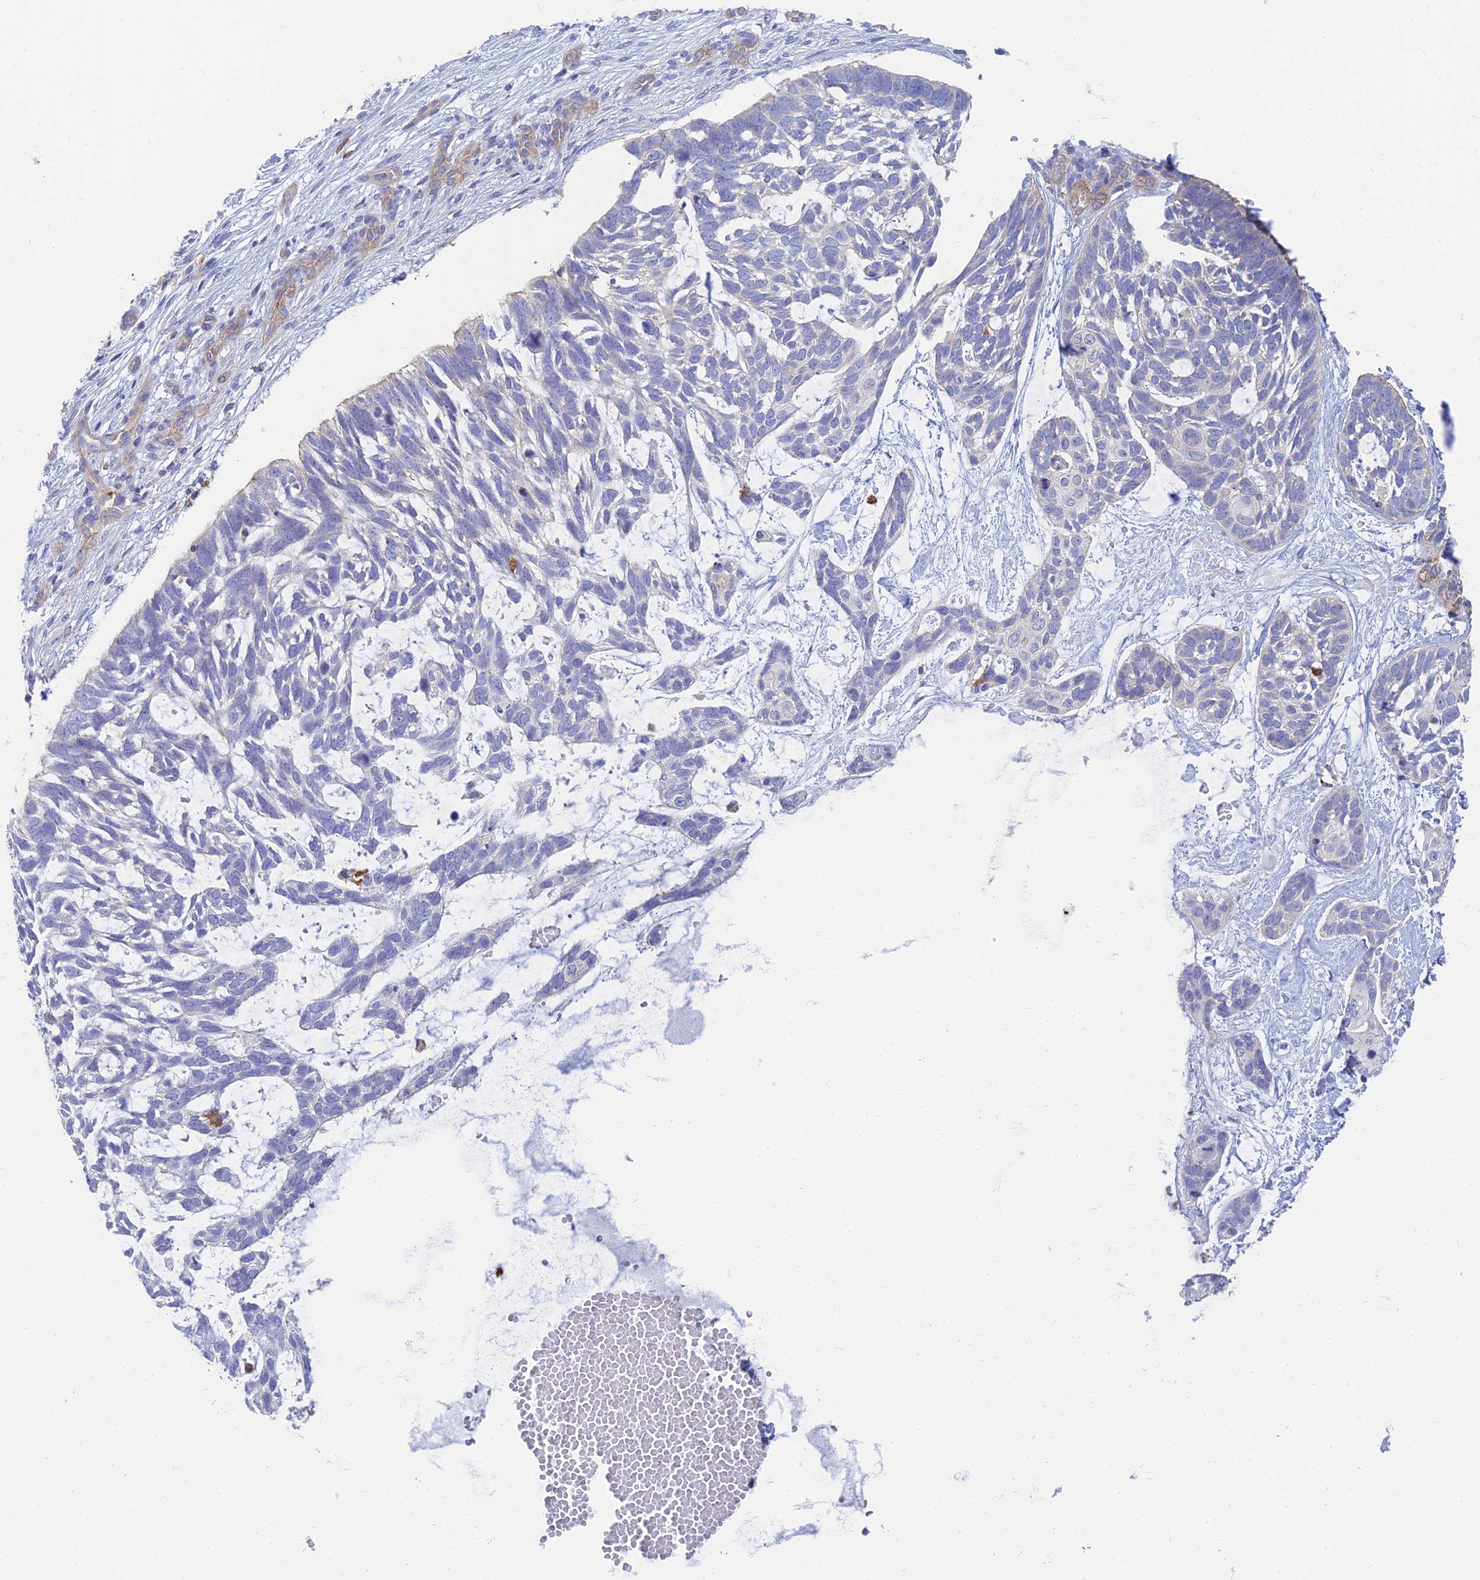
{"staining": {"intensity": "negative", "quantity": "none", "location": "none"}, "tissue": "skin cancer", "cell_type": "Tumor cells", "image_type": "cancer", "snomed": [{"axis": "morphology", "description": "Basal cell carcinoma"}, {"axis": "topography", "description": "Skin"}], "caption": "A histopathology image of human skin cancer is negative for staining in tumor cells.", "gene": "STRN4", "patient": {"sex": "male", "age": 88}}